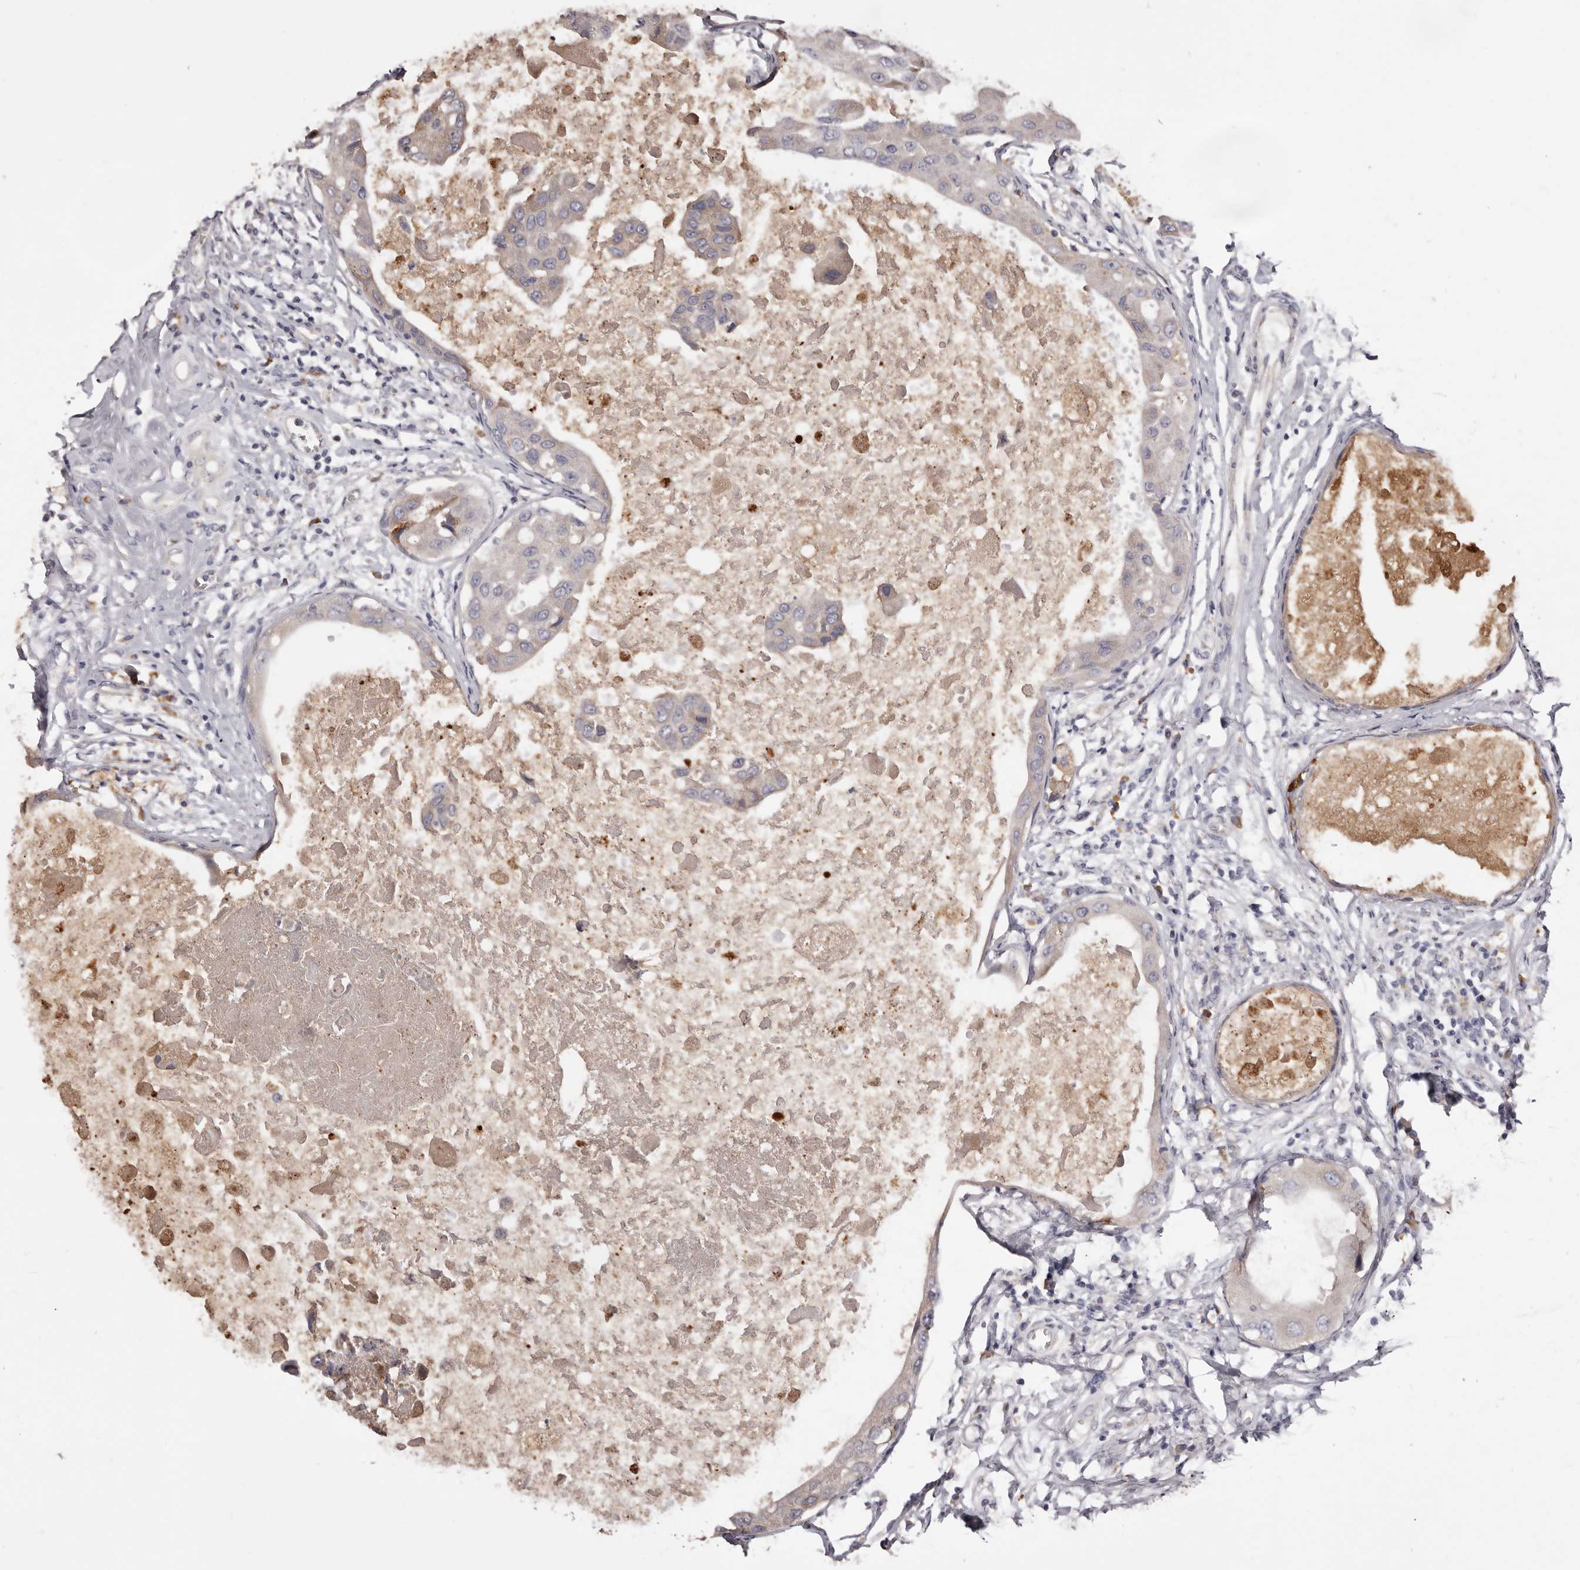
{"staining": {"intensity": "negative", "quantity": "none", "location": "none"}, "tissue": "breast cancer", "cell_type": "Tumor cells", "image_type": "cancer", "snomed": [{"axis": "morphology", "description": "Duct carcinoma"}, {"axis": "topography", "description": "Breast"}], "caption": "Image shows no significant protein staining in tumor cells of infiltrating ductal carcinoma (breast).", "gene": "ETNK1", "patient": {"sex": "female", "age": 27}}